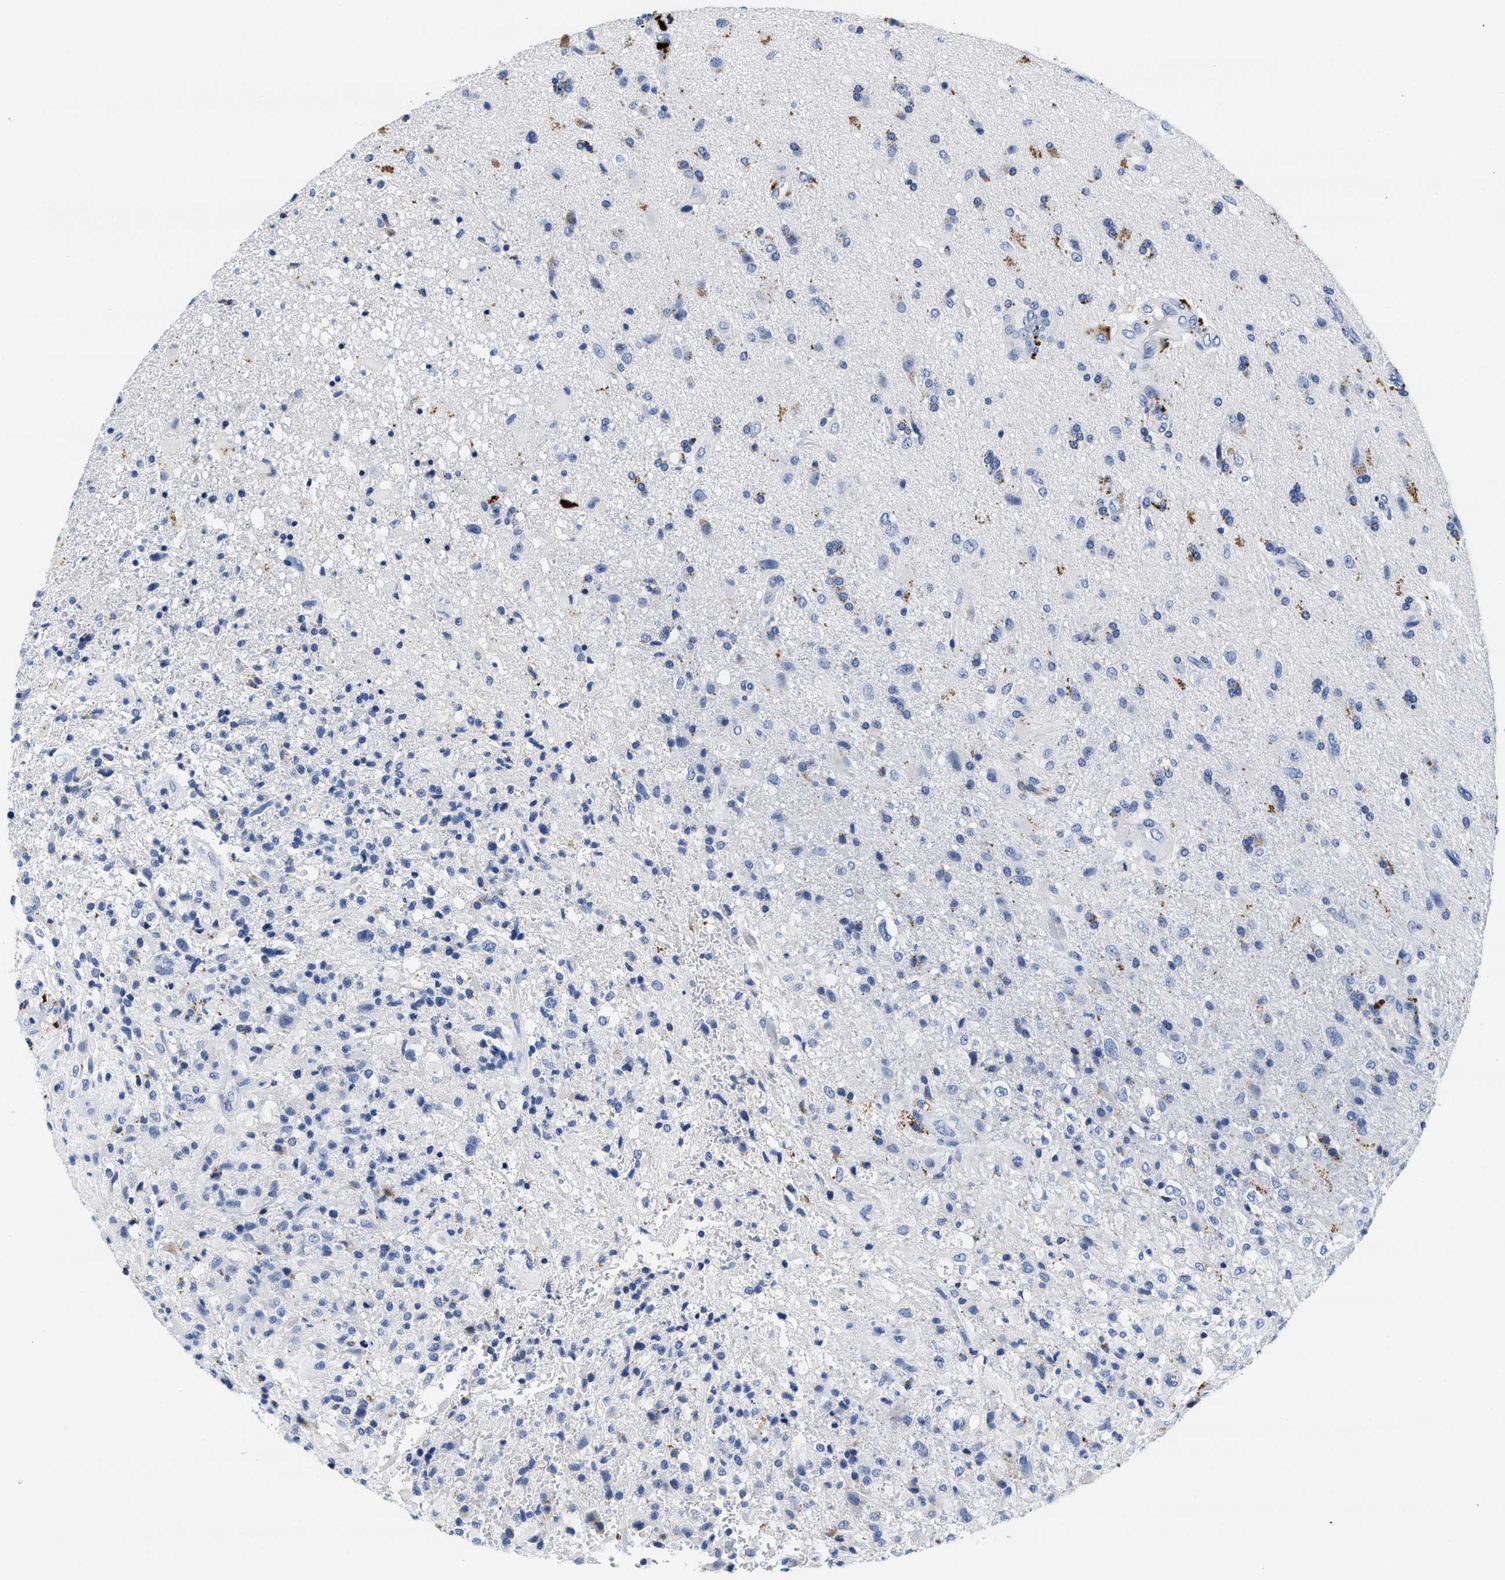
{"staining": {"intensity": "negative", "quantity": "none", "location": "none"}, "tissue": "glioma", "cell_type": "Tumor cells", "image_type": "cancer", "snomed": [{"axis": "morphology", "description": "Glioma, malignant, High grade"}, {"axis": "topography", "description": "Brain"}], "caption": "Immunohistochemistry photomicrograph of neoplastic tissue: human glioma stained with DAB (3,3'-diaminobenzidine) reveals no significant protein staining in tumor cells.", "gene": "TTC3", "patient": {"sex": "male", "age": 72}}